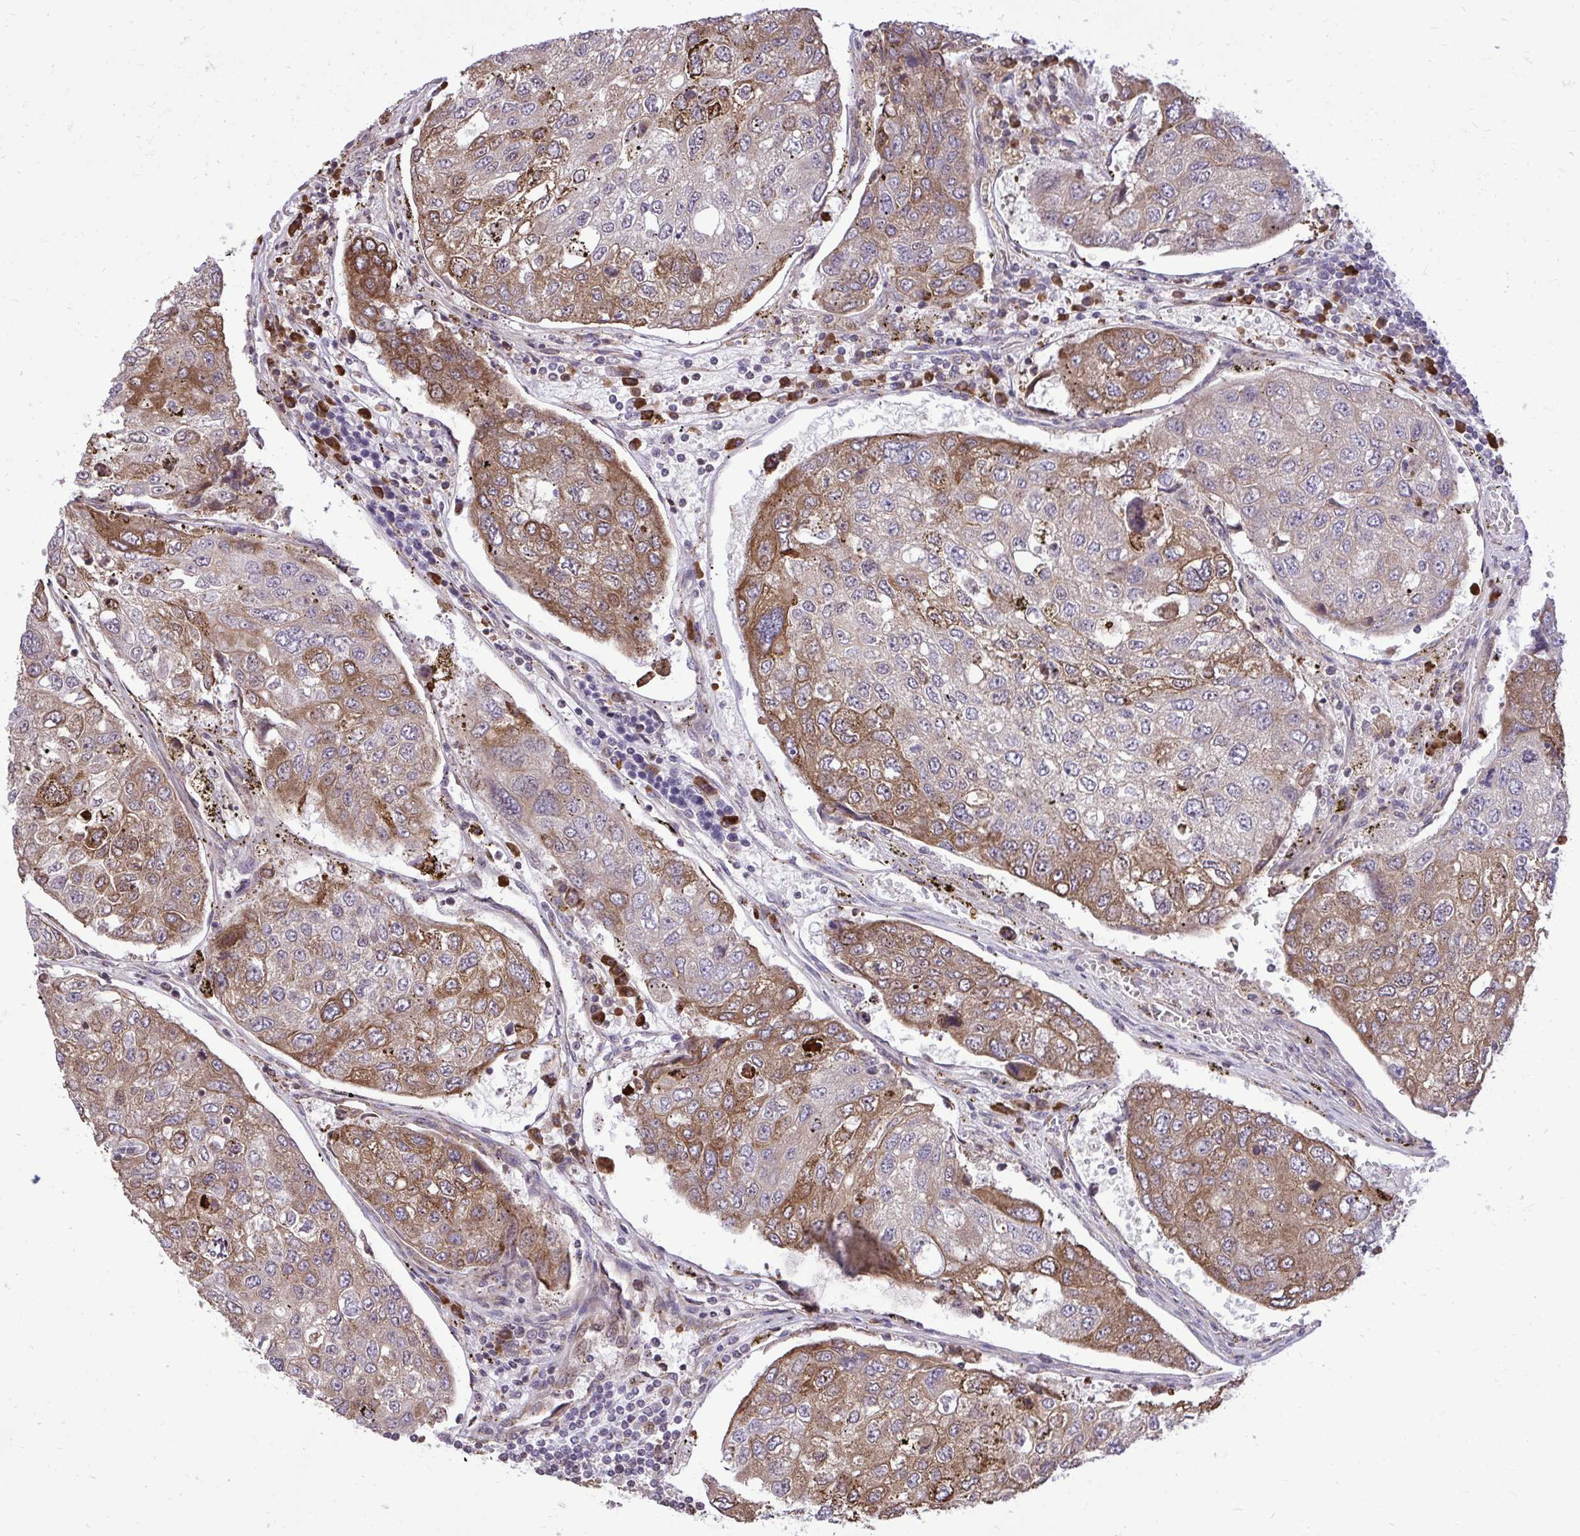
{"staining": {"intensity": "moderate", "quantity": "25%-75%", "location": "cytoplasmic/membranous"}, "tissue": "urothelial cancer", "cell_type": "Tumor cells", "image_type": "cancer", "snomed": [{"axis": "morphology", "description": "Urothelial carcinoma, High grade"}, {"axis": "topography", "description": "Lymph node"}, {"axis": "topography", "description": "Urinary bladder"}], "caption": "An immunohistochemistry (IHC) histopathology image of tumor tissue is shown. Protein staining in brown highlights moderate cytoplasmic/membranous positivity in high-grade urothelial carcinoma within tumor cells.", "gene": "METTL9", "patient": {"sex": "male", "age": 51}}